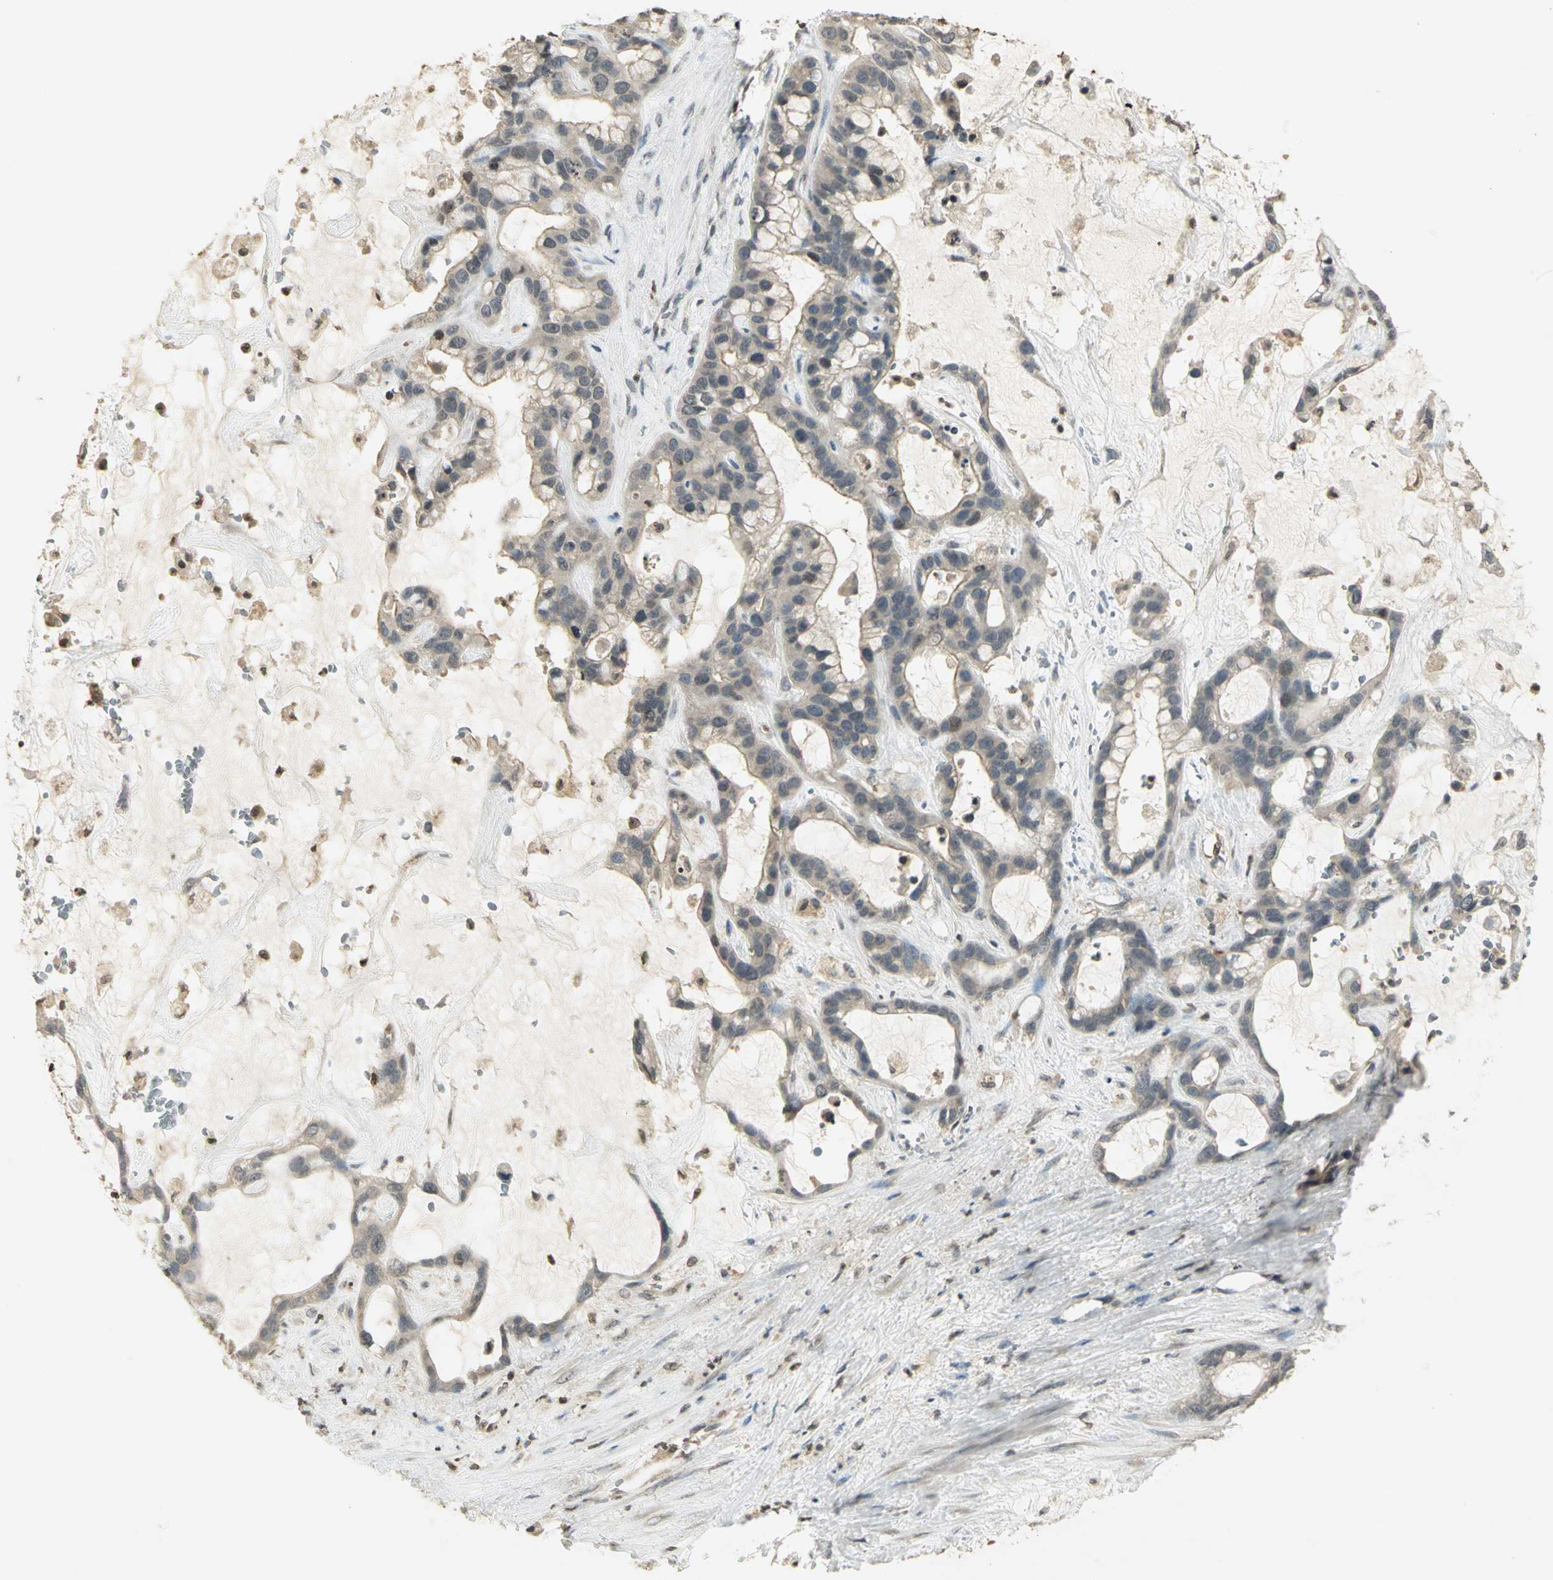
{"staining": {"intensity": "weak", "quantity": "<25%", "location": "cytoplasmic/membranous"}, "tissue": "liver cancer", "cell_type": "Tumor cells", "image_type": "cancer", "snomed": [{"axis": "morphology", "description": "Cholangiocarcinoma"}, {"axis": "topography", "description": "Liver"}], "caption": "An immunohistochemistry image of liver cholangiocarcinoma is shown. There is no staining in tumor cells of liver cholangiocarcinoma.", "gene": "IL16", "patient": {"sex": "female", "age": 65}}